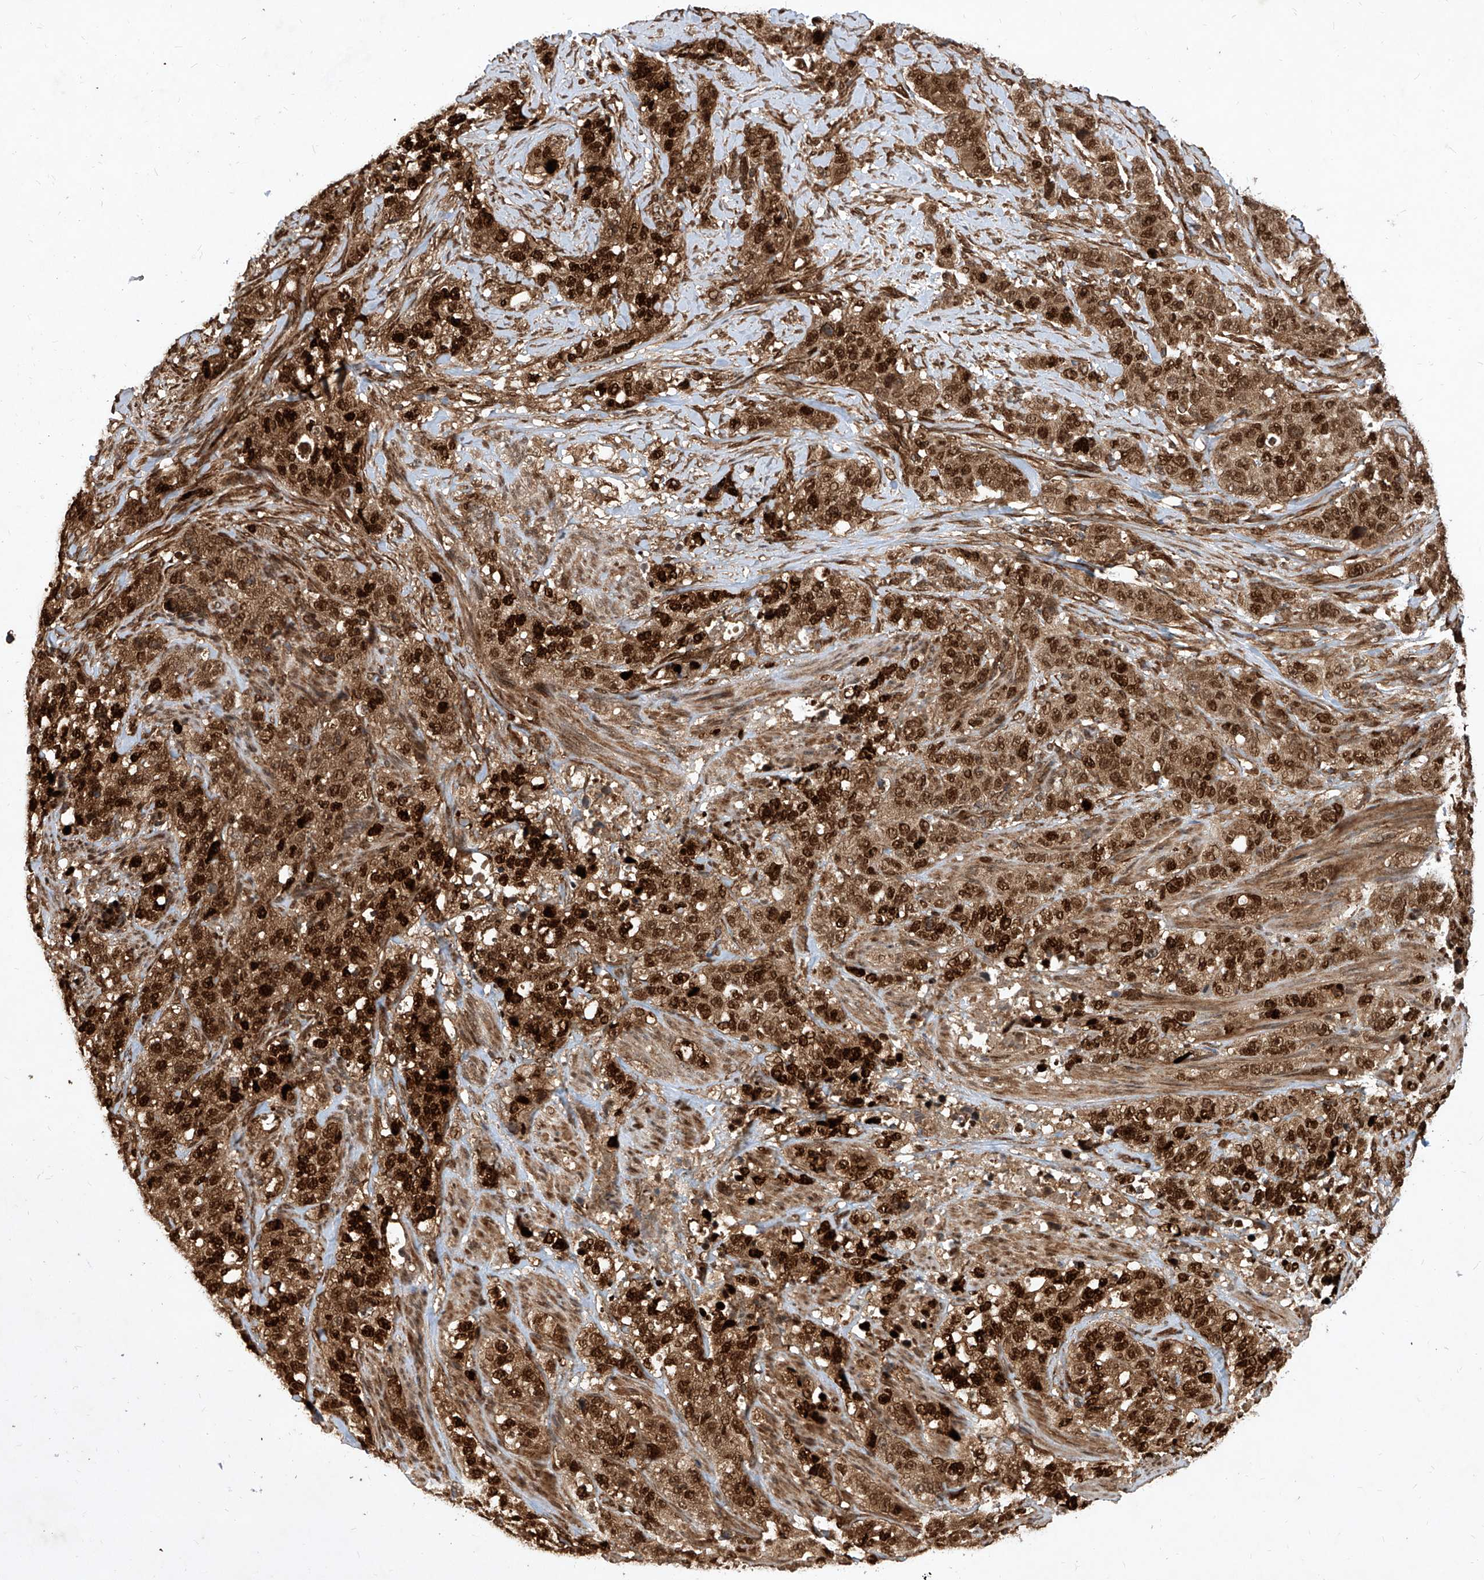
{"staining": {"intensity": "strong", "quantity": ">75%", "location": "cytoplasmic/membranous,nuclear"}, "tissue": "stomach cancer", "cell_type": "Tumor cells", "image_type": "cancer", "snomed": [{"axis": "morphology", "description": "Adenocarcinoma, NOS"}, {"axis": "topography", "description": "Stomach"}], "caption": "Protein staining by immunohistochemistry (IHC) reveals strong cytoplasmic/membranous and nuclear expression in about >75% of tumor cells in stomach adenocarcinoma.", "gene": "MAGED2", "patient": {"sex": "male", "age": 48}}